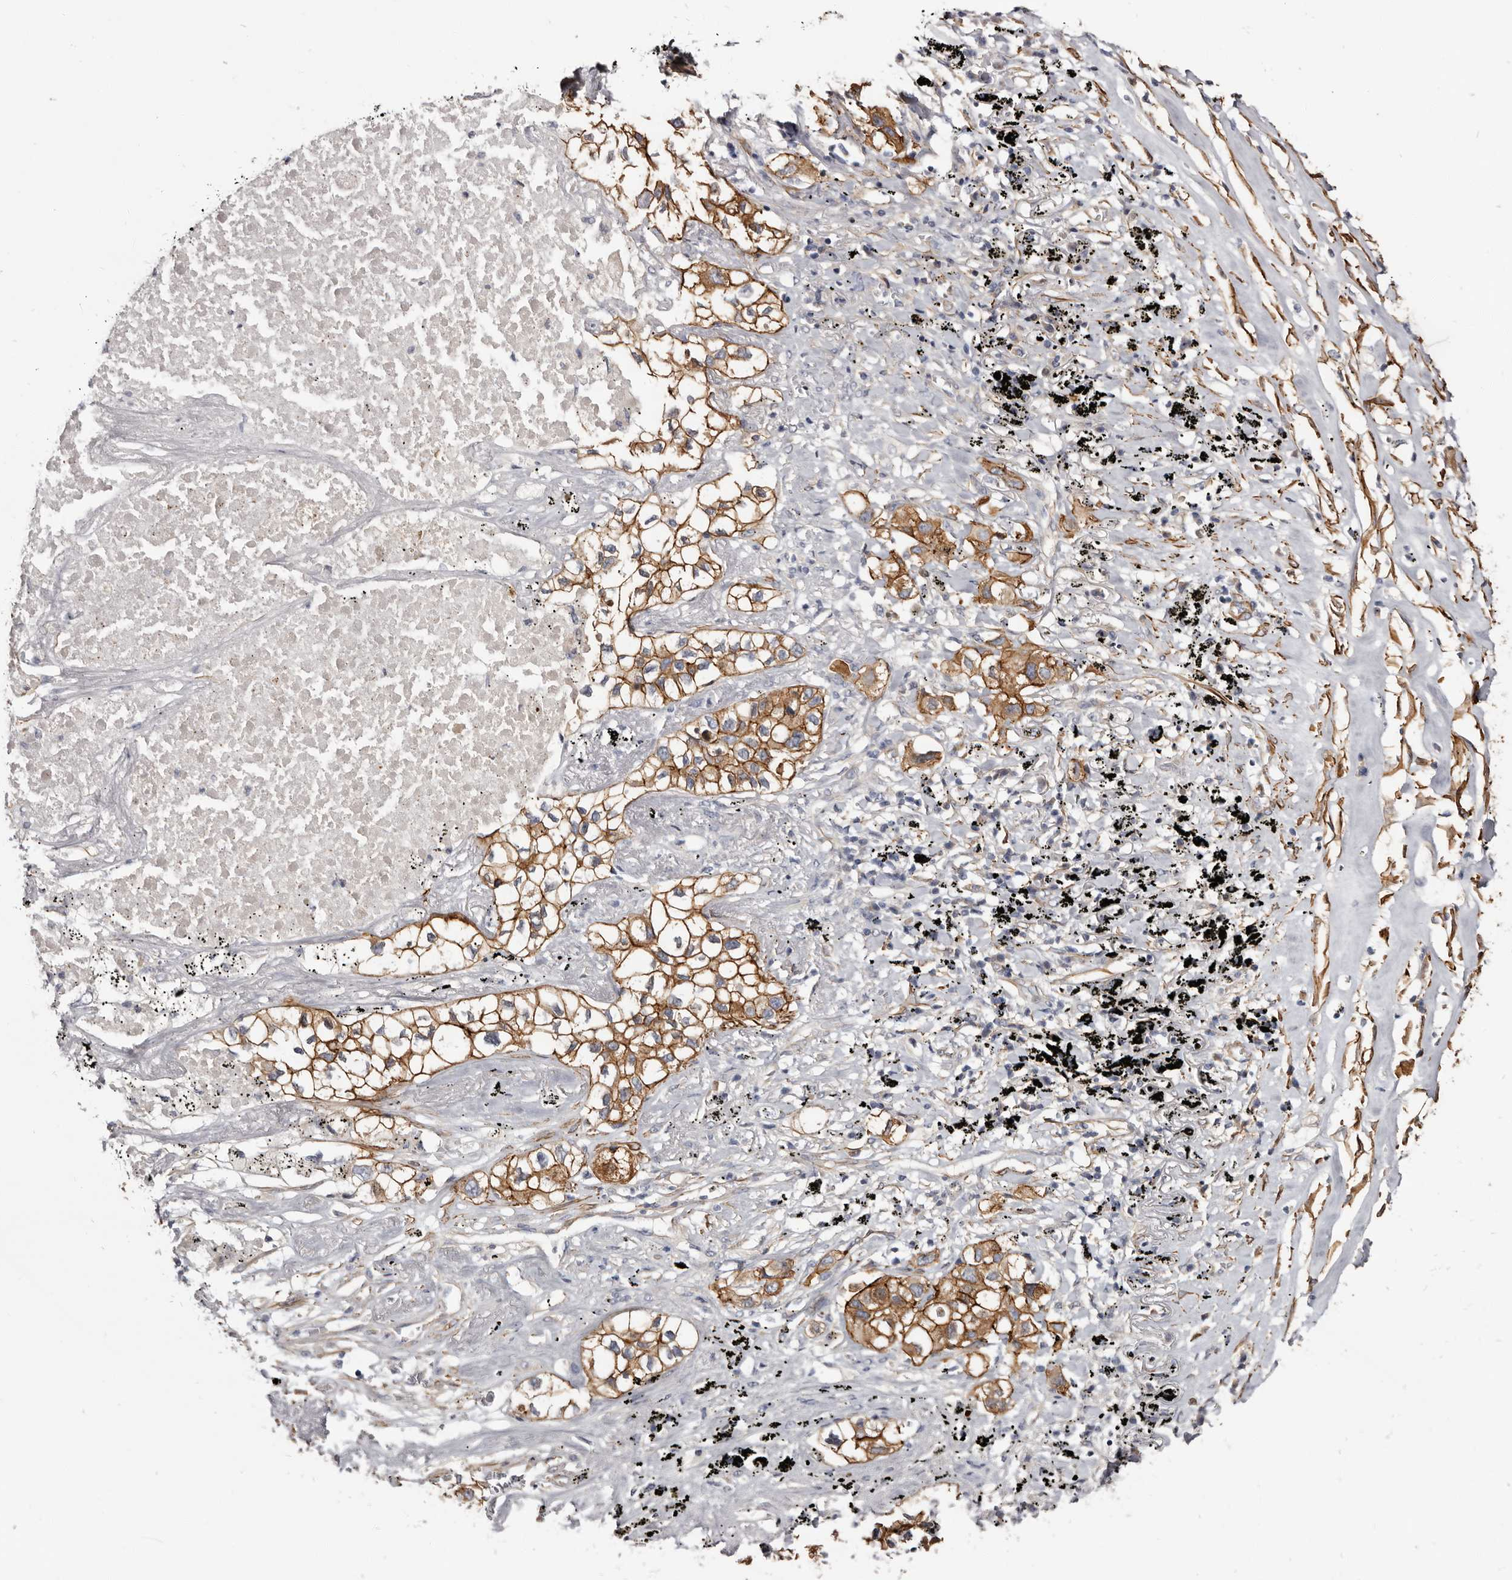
{"staining": {"intensity": "moderate", "quantity": ">75%", "location": "cytoplasmic/membranous"}, "tissue": "lung cancer", "cell_type": "Tumor cells", "image_type": "cancer", "snomed": [{"axis": "morphology", "description": "Adenocarcinoma, NOS"}, {"axis": "topography", "description": "Lung"}], "caption": "Immunohistochemical staining of adenocarcinoma (lung) exhibits medium levels of moderate cytoplasmic/membranous protein positivity in approximately >75% of tumor cells. (brown staining indicates protein expression, while blue staining denotes nuclei).", "gene": "CGN", "patient": {"sex": "male", "age": 63}}